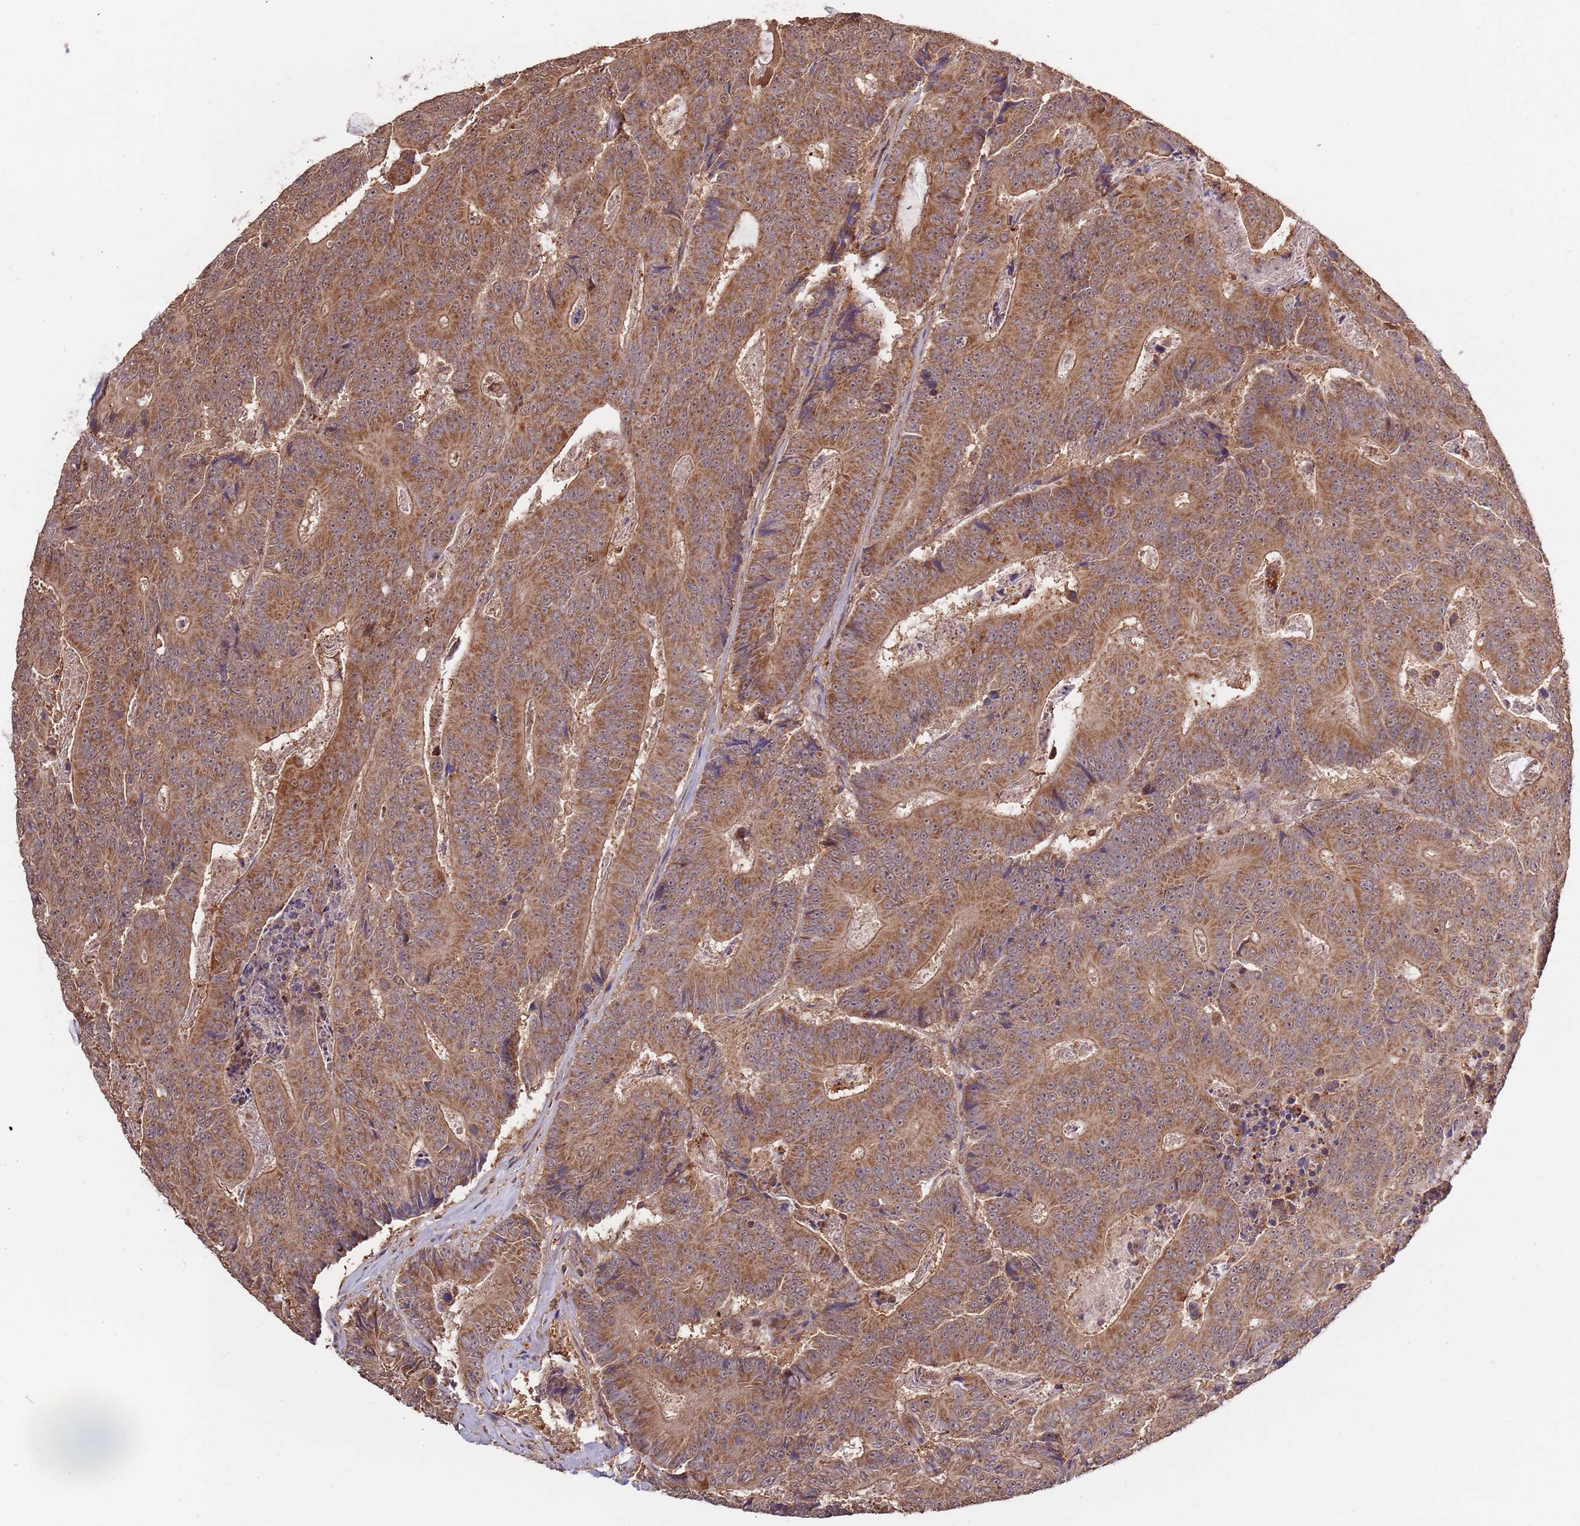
{"staining": {"intensity": "strong", "quantity": ">75%", "location": "cytoplasmic/membranous"}, "tissue": "colorectal cancer", "cell_type": "Tumor cells", "image_type": "cancer", "snomed": [{"axis": "morphology", "description": "Adenocarcinoma, NOS"}, {"axis": "topography", "description": "Colon"}], "caption": "A brown stain labels strong cytoplasmic/membranous expression of a protein in colorectal cancer tumor cells.", "gene": "IL17RD", "patient": {"sex": "male", "age": 83}}